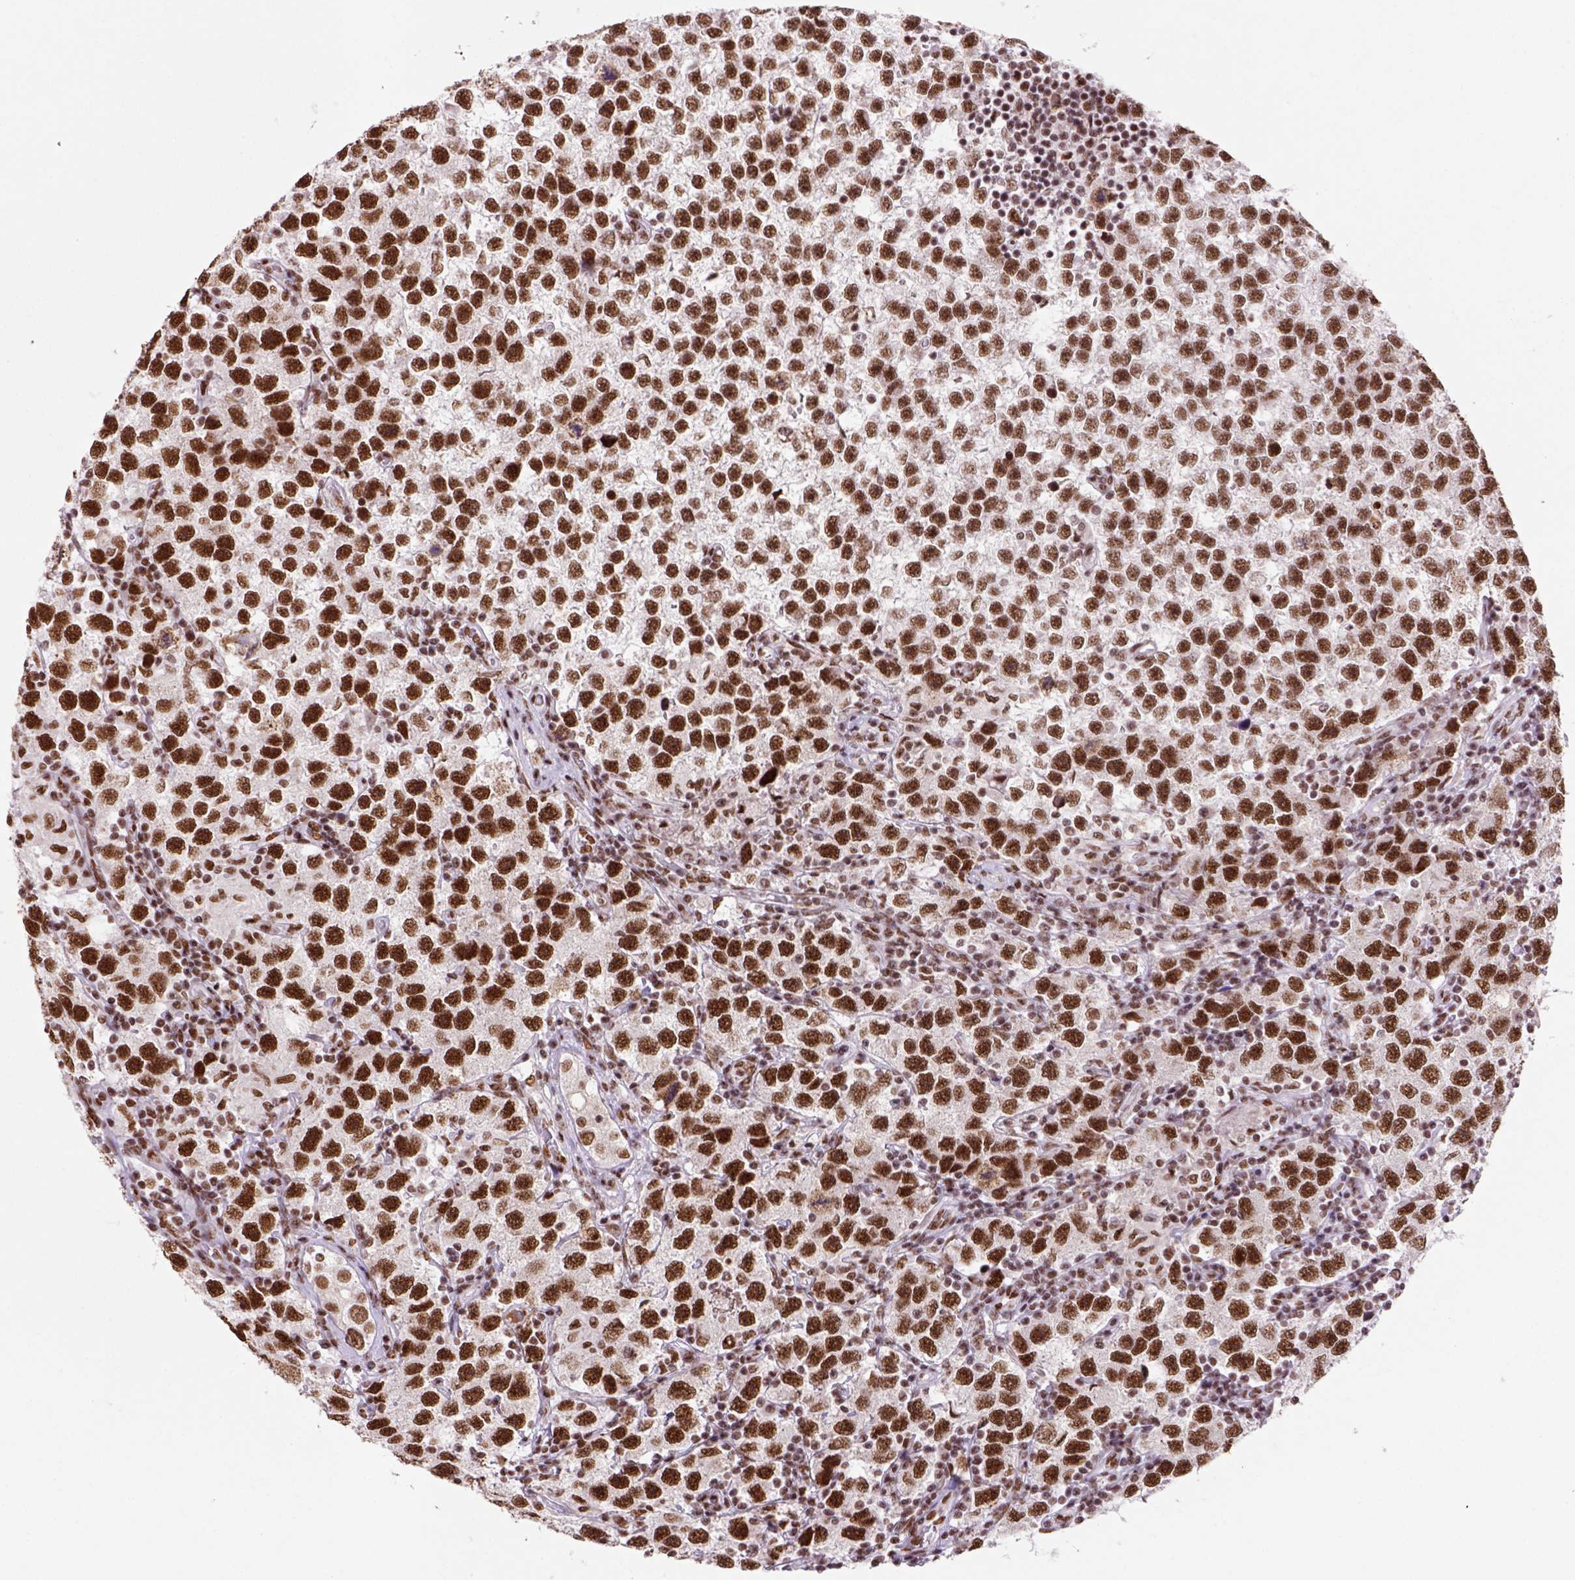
{"staining": {"intensity": "strong", "quantity": ">75%", "location": "nuclear"}, "tissue": "testis cancer", "cell_type": "Tumor cells", "image_type": "cancer", "snomed": [{"axis": "morphology", "description": "Seminoma, NOS"}, {"axis": "topography", "description": "Testis"}], "caption": "Testis cancer (seminoma) stained with a brown dye exhibits strong nuclear positive expression in approximately >75% of tumor cells.", "gene": "NSMCE2", "patient": {"sex": "male", "age": 26}}